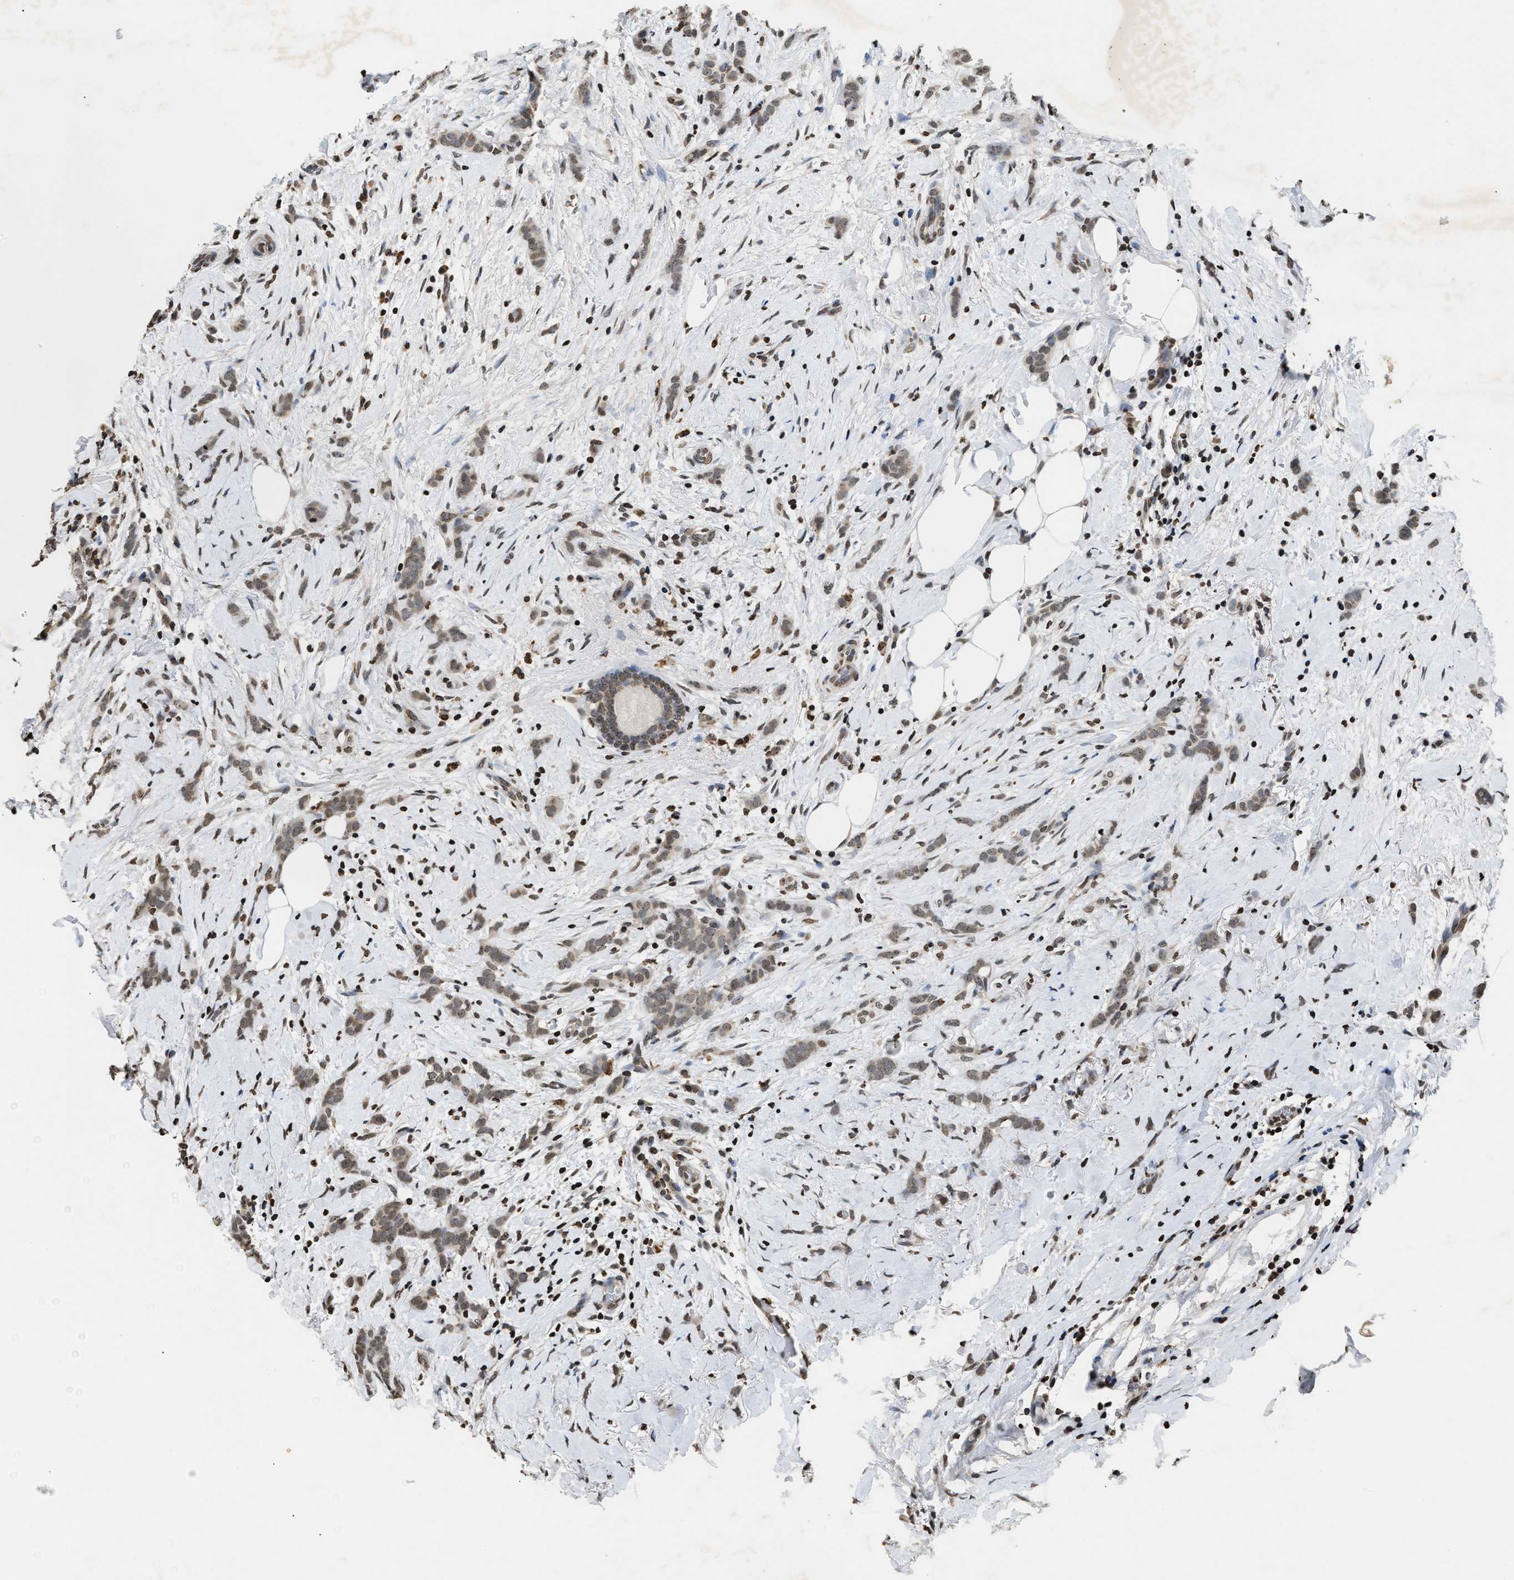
{"staining": {"intensity": "moderate", "quantity": ">75%", "location": "nuclear"}, "tissue": "breast cancer", "cell_type": "Tumor cells", "image_type": "cancer", "snomed": [{"axis": "morphology", "description": "Lobular carcinoma, in situ"}, {"axis": "morphology", "description": "Lobular carcinoma"}, {"axis": "topography", "description": "Breast"}], "caption": "A micrograph showing moderate nuclear positivity in approximately >75% of tumor cells in breast lobular carcinoma, as visualized by brown immunohistochemical staining.", "gene": "DNASE1L3", "patient": {"sex": "female", "age": 41}}